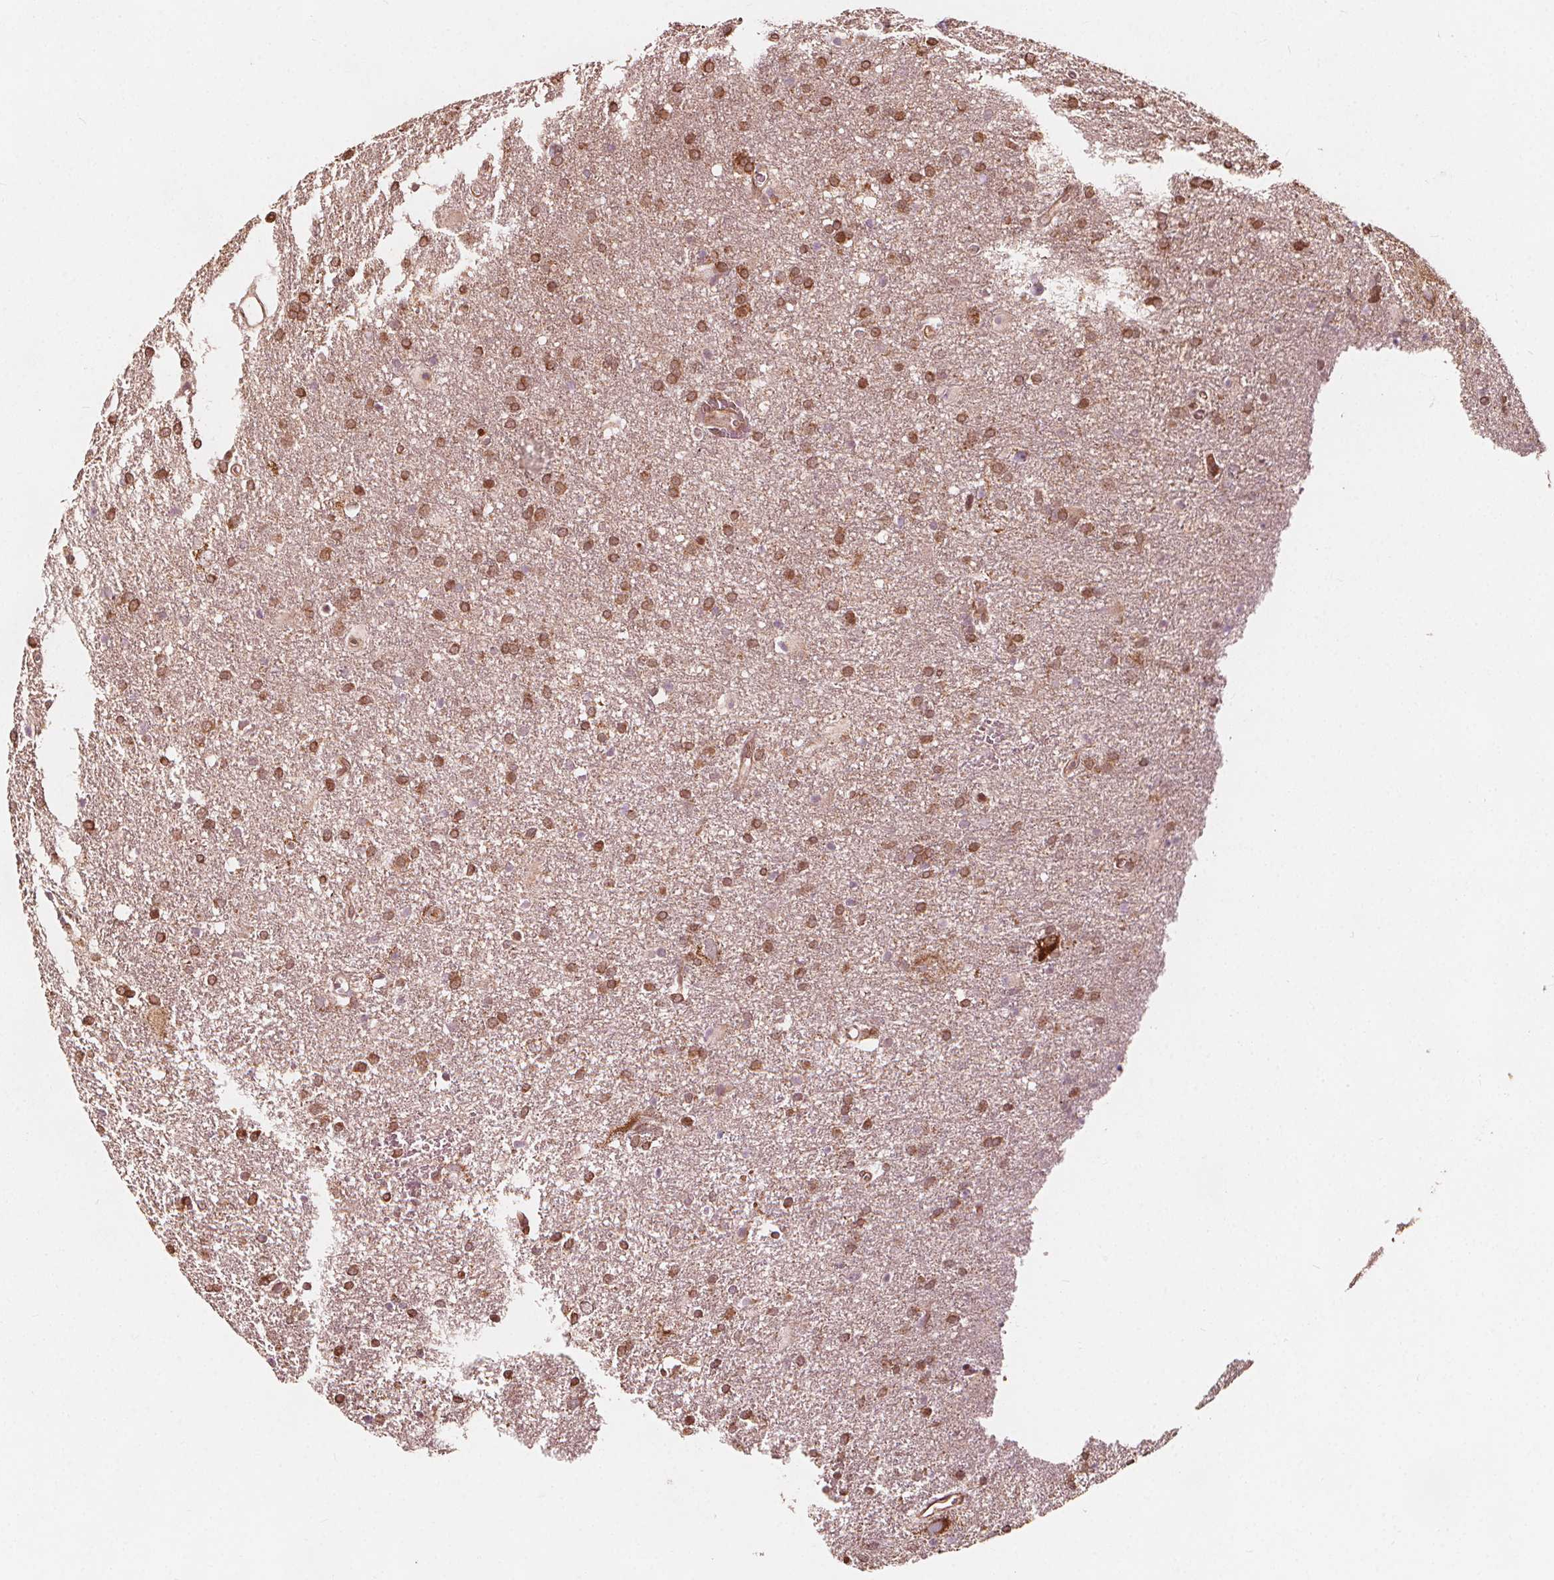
{"staining": {"intensity": "moderate", "quantity": ">75%", "location": "cytoplasmic/membranous"}, "tissue": "glioma", "cell_type": "Tumor cells", "image_type": "cancer", "snomed": [{"axis": "morphology", "description": "Glioma, malignant, Low grade"}, {"axis": "topography", "description": "Brain"}], "caption": "Immunohistochemical staining of glioma exhibits medium levels of moderate cytoplasmic/membranous protein positivity in approximately >75% of tumor cells. (DAB = brown stain, brightfield microscopy at high magnification).", "gene": "AIP", "patient": {"sex": "male", "age": 66}}